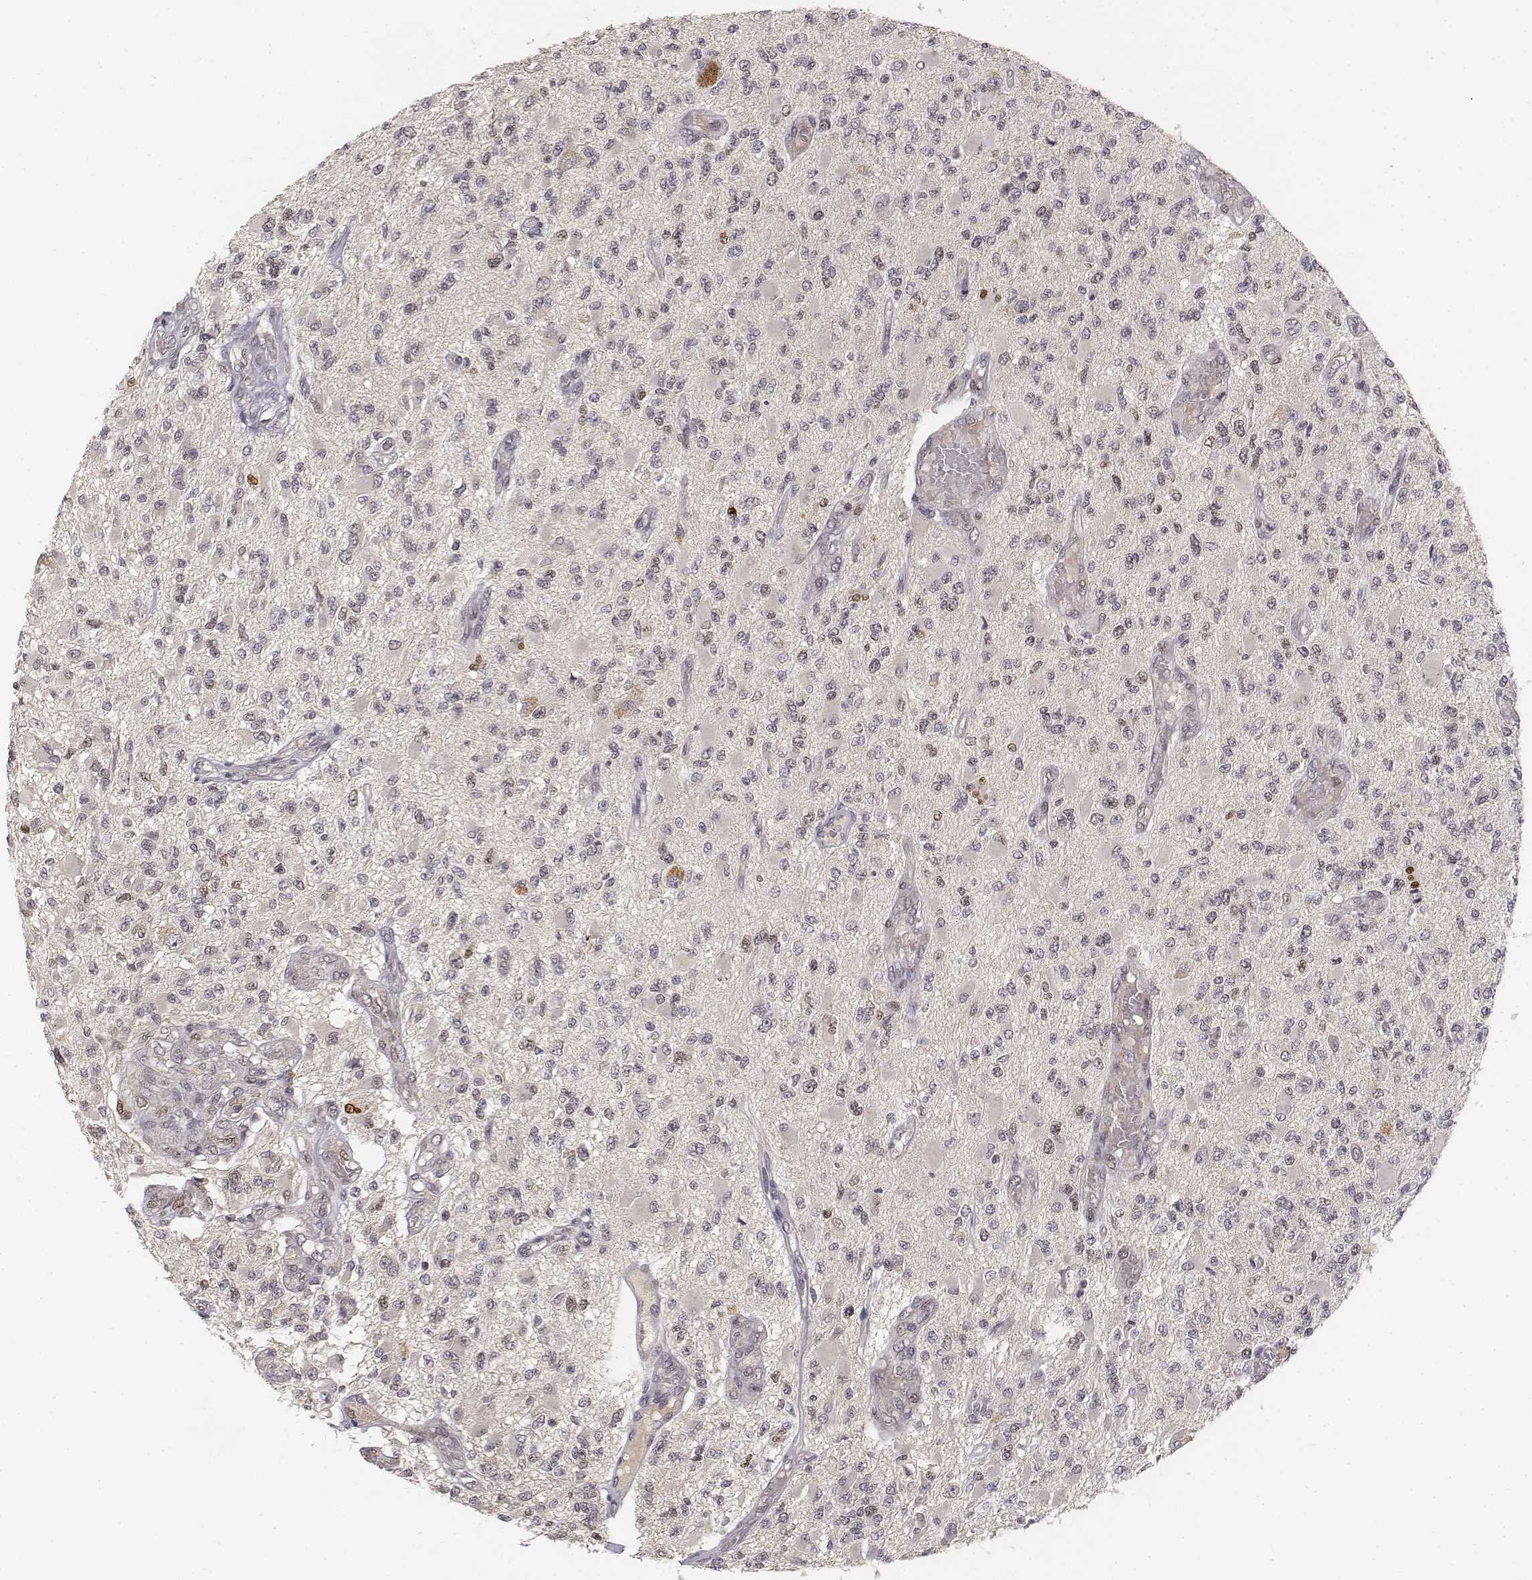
{"staining": {"intensity": "negative", "quantity": "none", "location": "none"}, "tissue": "glioma", "cell_type": "Tumor cells", "image_type": "cancer", "snomed": [{"axis": "morphology", "description": "Glioma, malignant, High grade"}, {"axis": "topography", "description": "Brain"}], "caption": "This is an immunohistochemistry (IHC) photomicrograph of malignant high-grade glioma. There is no staining in tumor cells.", "gene": "FANCD2", "patient": {"sex": "female", "age": 63}}